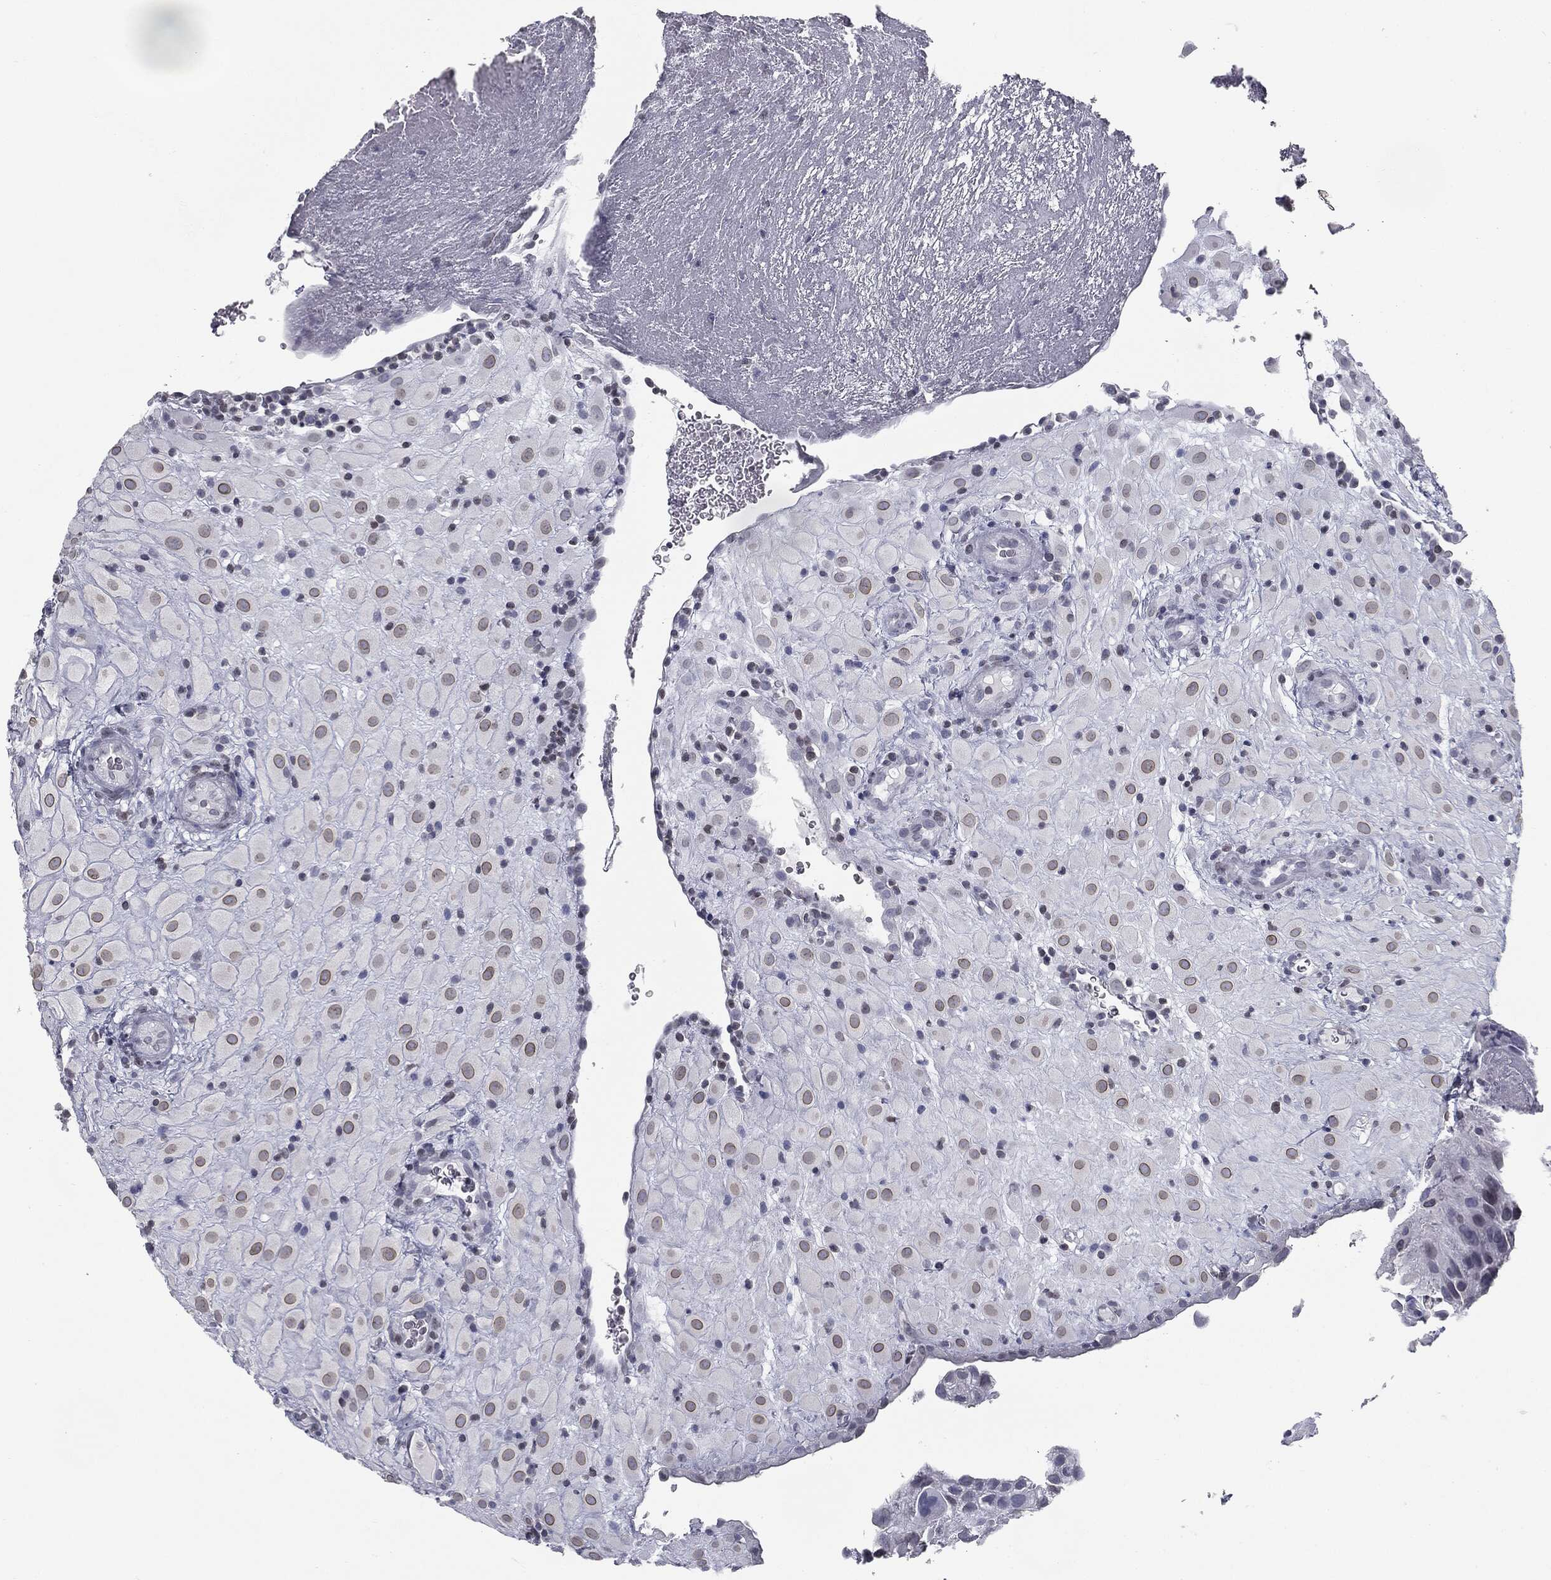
{"staining": {"intensity": "weak", "quantity": "25%-75%", "location": "nuclear"}, "tissue": "placenta", "cell_type": "Decidual cells", "image_type": "normal", "snomed": [{"axis": "morphology", "description": "Normal tissue, NOS"}, {"axis": "topography", "description": "Placenta"}], "caption": "Approximately 25%-75% of decidual cells in normal placenta demonstrate weak nuclear protein expression as visualized by brown immunohistochemical staining.", "gene": "ALDOB", "patient": {"sex": "female", "age": 19}}